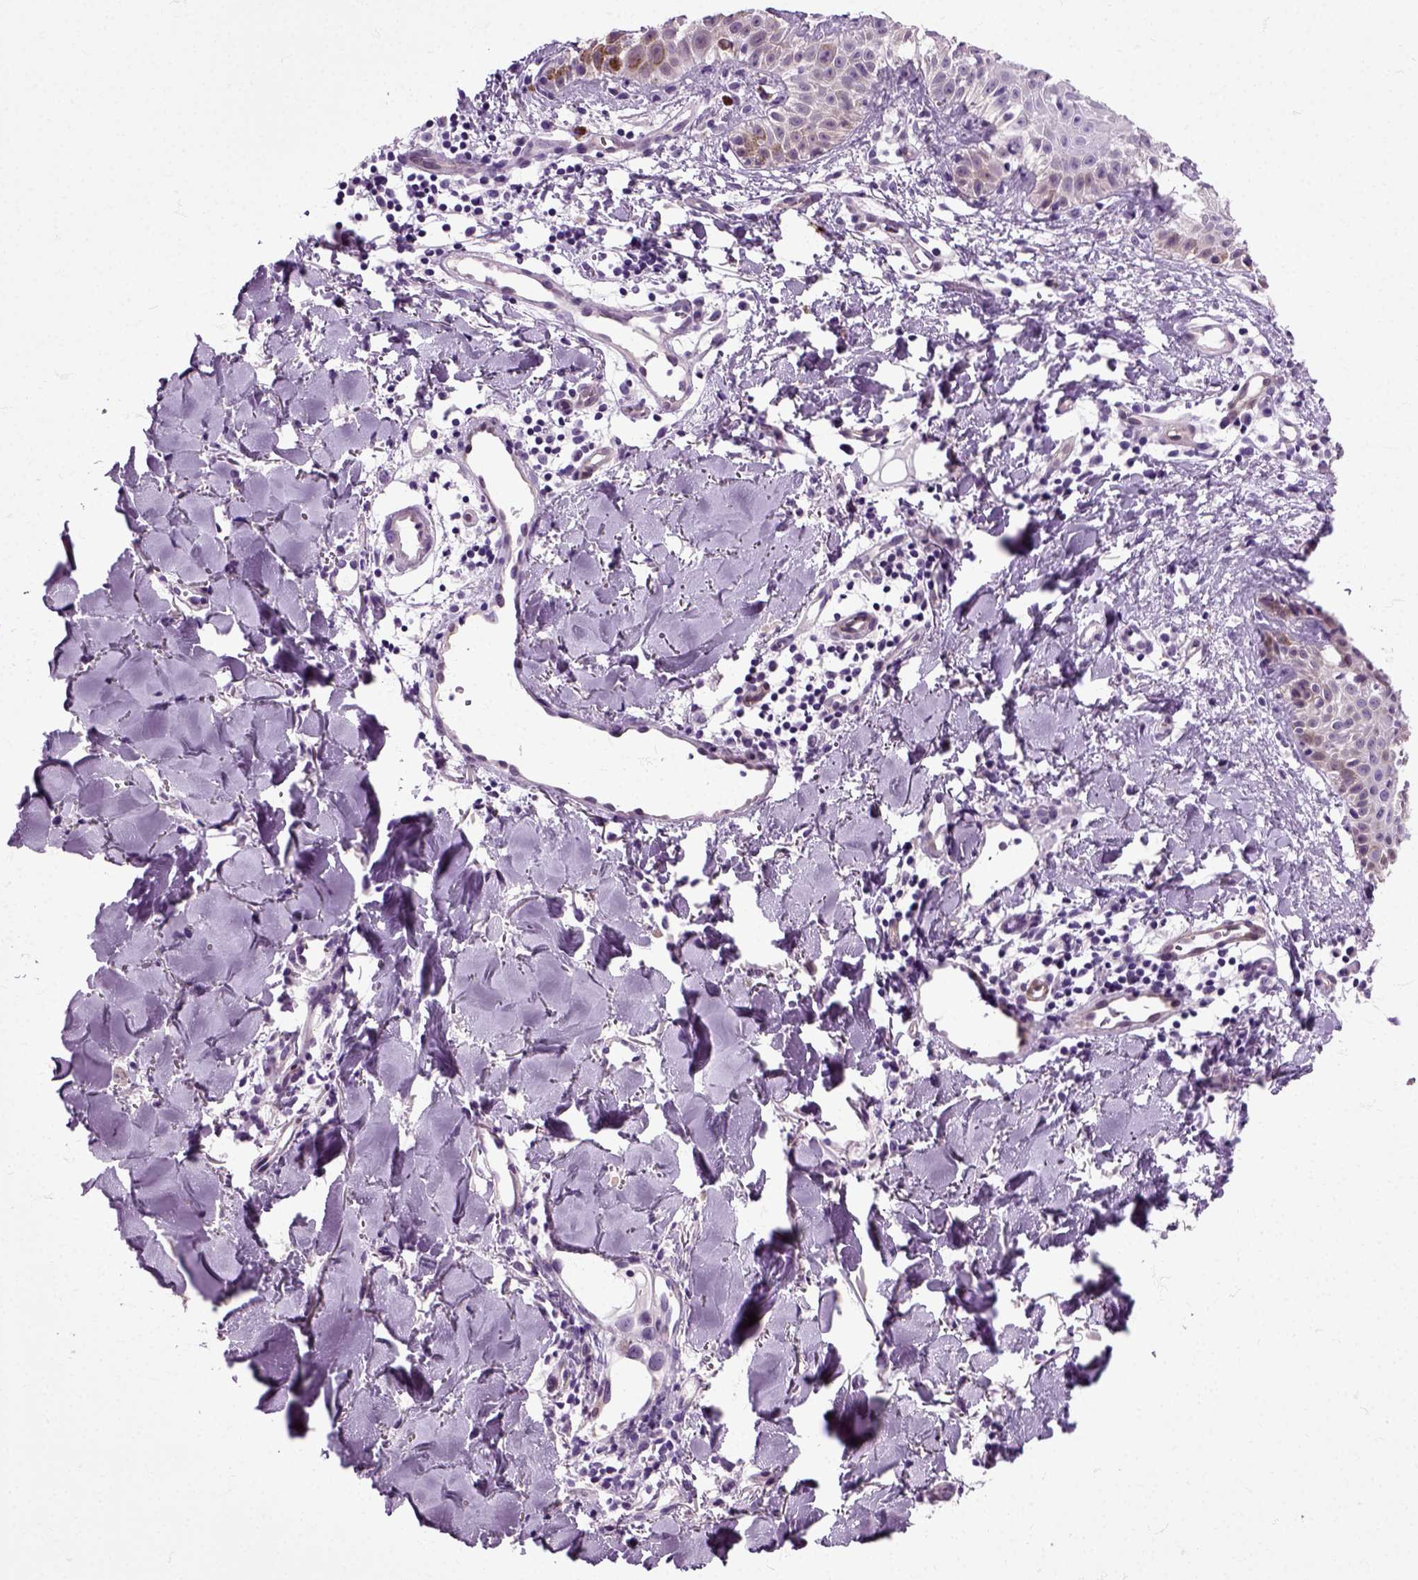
{"staining": {"intensity": "weak", "quantity": "25%-75%", "location": "cytoplasmic/membranous"}, "tissue": "melanoma", "cell_type": "Tumor cells", "image_type": "cancer", "snomed": [{"axis": "morphology", "description": "Malignant melanoma, NOS"}, {"axis": "topography", "description": "Skin"}], "caption": "Immunohistochemistry (IHC) histopathology image of neoplastic tissue: malignant melanoma stained using immunohistochemistry displays low levels of weak protein expression localized specifically in the cytoplasmic/membranous of tumor cells, appearing as a cytoplasmic/membranous brown color.", "gene": "HSPA2", "patient": {"sex": "male", "age": 51}}